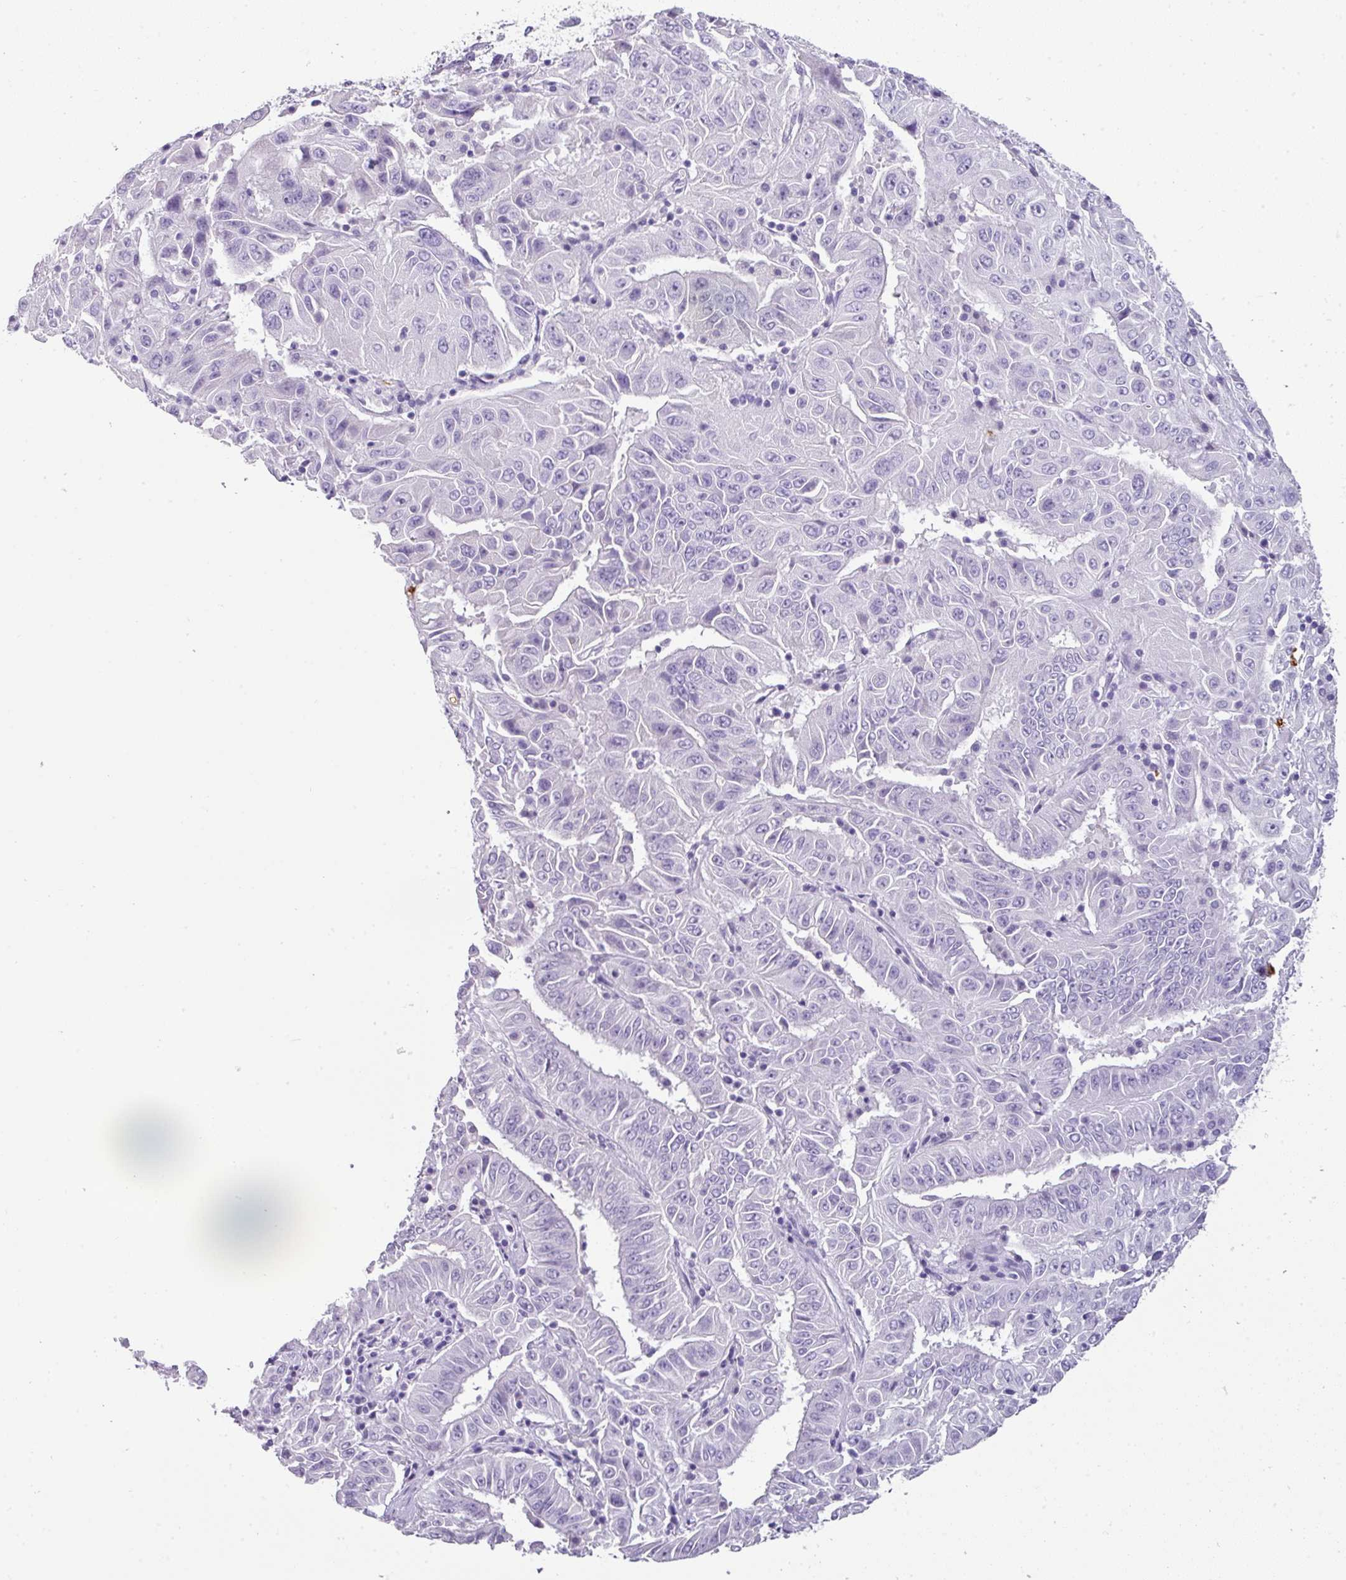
{"staining": {"intensity": "negative", "quantity": "none", "location": "none"}, "tissue": "pancreatic cancer", "cell_type": "Tumor cells", "image_type": "cancer", "snomed": [{"axis": "morphology", "description": "Adenocarcinoma, NOS"}, {"axis": "topography", "description": "Pancreas"}], "caption": "Image shows no protein staining in tumor cells of adenocarcinoma (pancreatic) tissue.", "gene": "CTSG", "patient": {"sex": "male", "age": 63}}